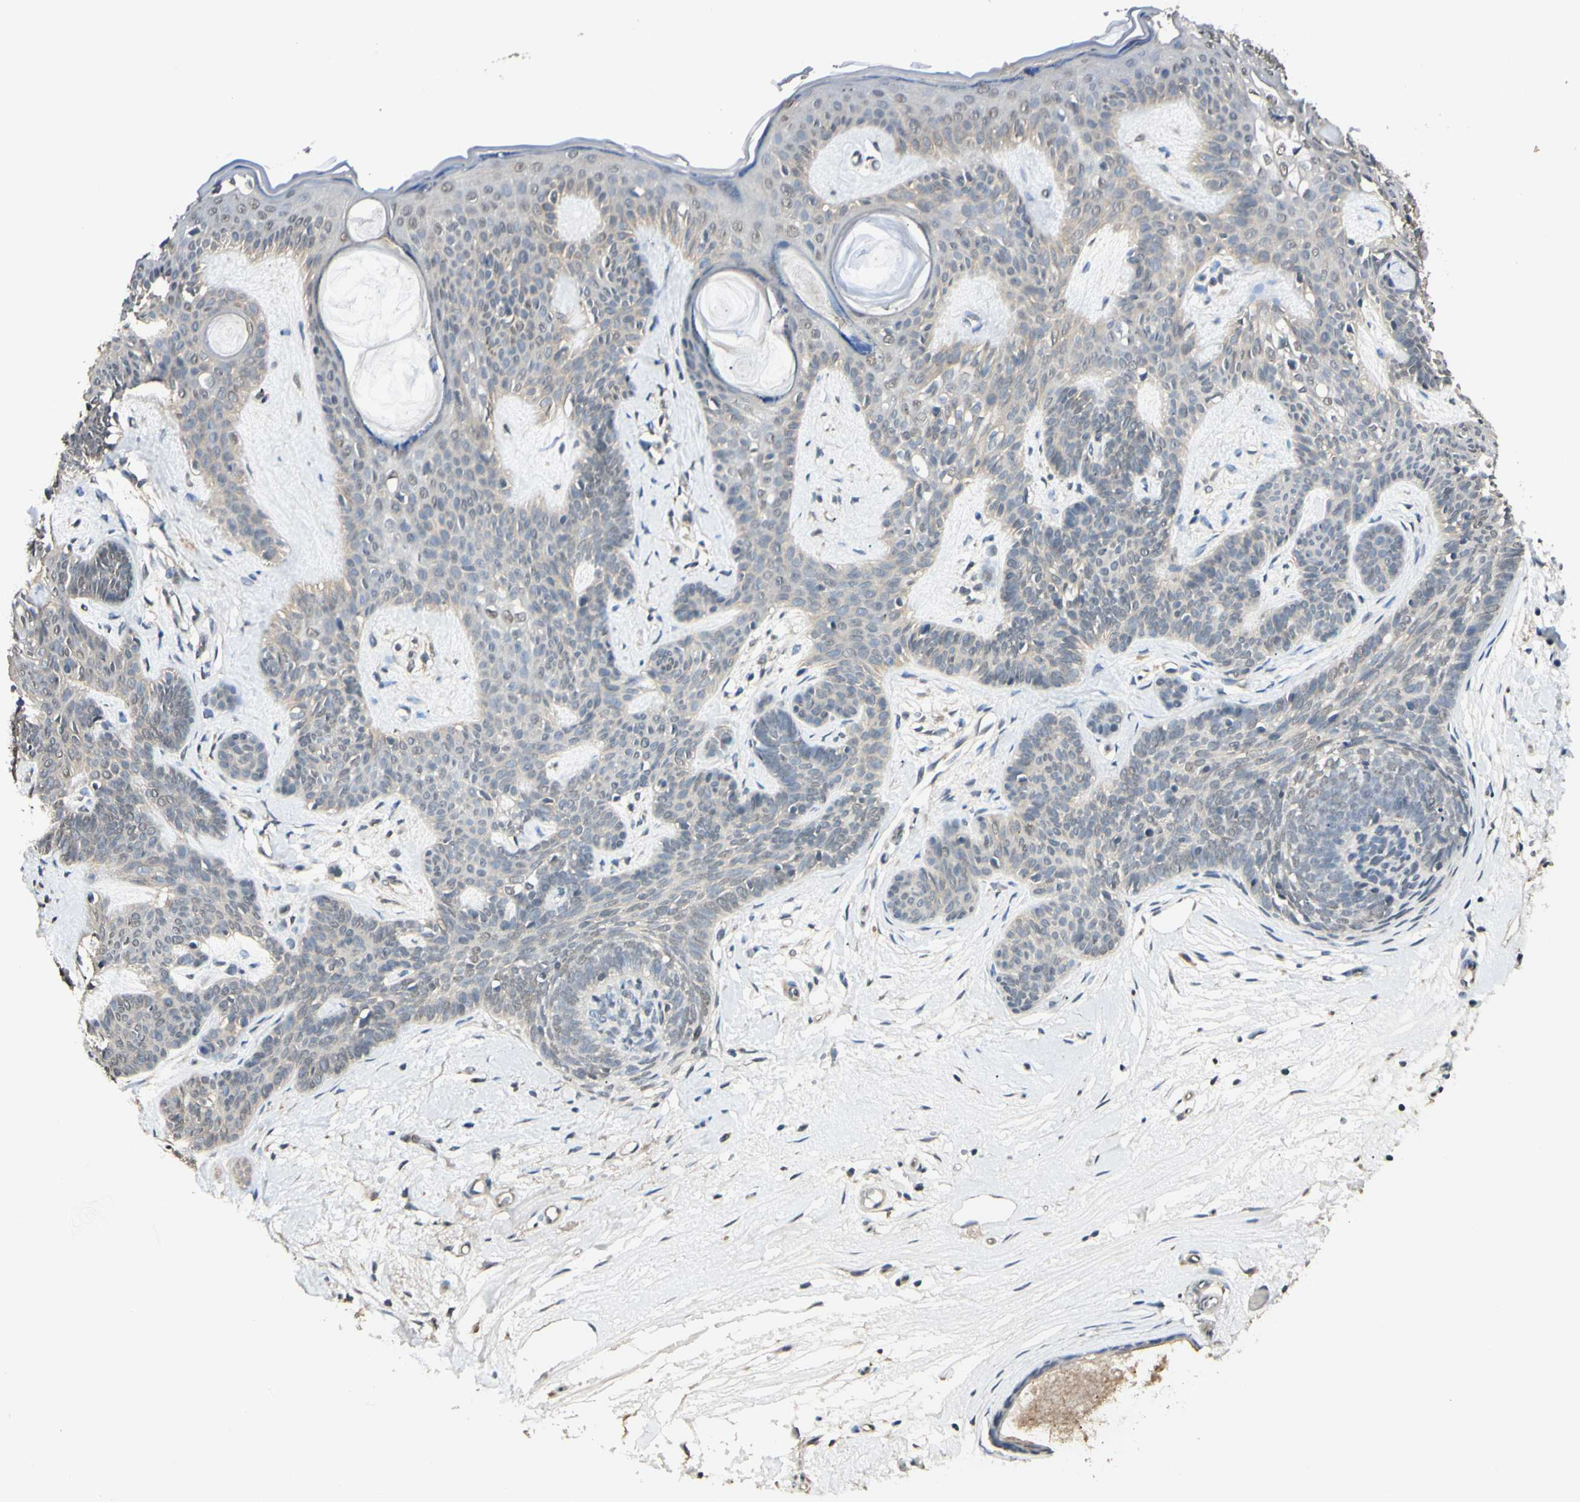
{"staining": {"intensity": "weak", "quantity": "25%-75%", "location": "cytoplasmic/membranous"}, "tissue": "skin cancer", "cell_type": "Tumor cells", "image_type": "cancer", "snomed": [{"axis": "morphology", "description": "Developmental malformation"}, {"axis": "morphology", "description": "Basal cell carcinoma"}, {"axis": "topography", "description": "Skin"}], "caption": "Approximately 25%-75% of tumor cells in basal cell carcinoma (skin) show weak cytoplasmic/membranous protein staining as visualized by brown immunohistochemical staining.", "gene": "SGCA", "patient": {"sex": "female", "age": 62}}